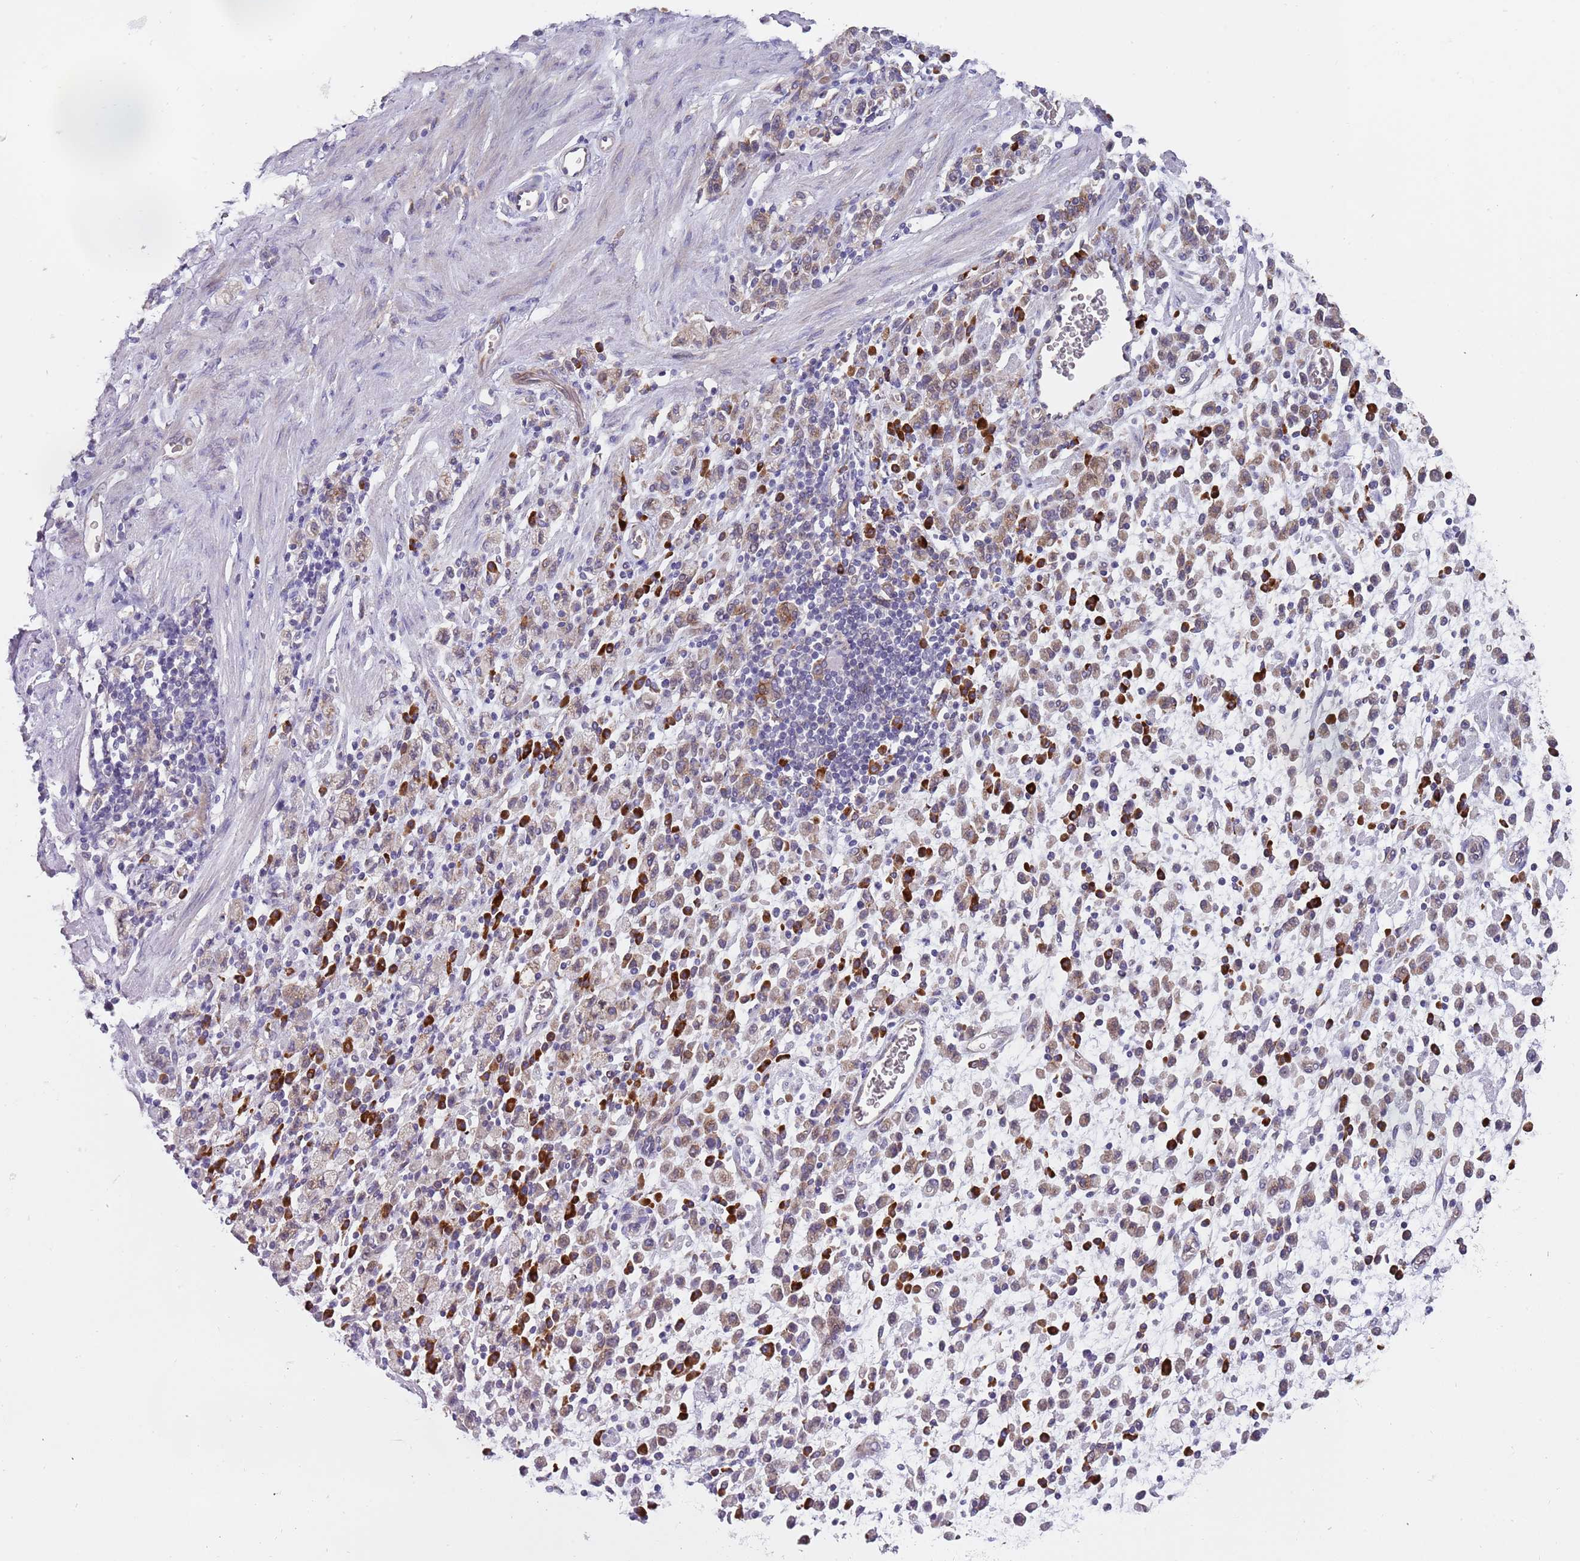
{"staining": {"intensity": "weak", "quantity": ">75%", "location": "cytoplasmic/membranous"}, "tissue": "stomach cancer", "cell_type": "Tumor cells", "image_type": "cancer", "snomed": [{"axis": "morphology", "description": "Adenocarcinoma, NOS"}, {"axis": "topography", "description": "Stomach"}], "caption": "About >75% of tumor cells in stomach cancer (adenocarcinoma) show weak cytoplasmic/membranous protein positivity as visualized by brown immunohistochemical staining.", "gene": "VWCE", "patient": {"sex": "male", "age": 77}}